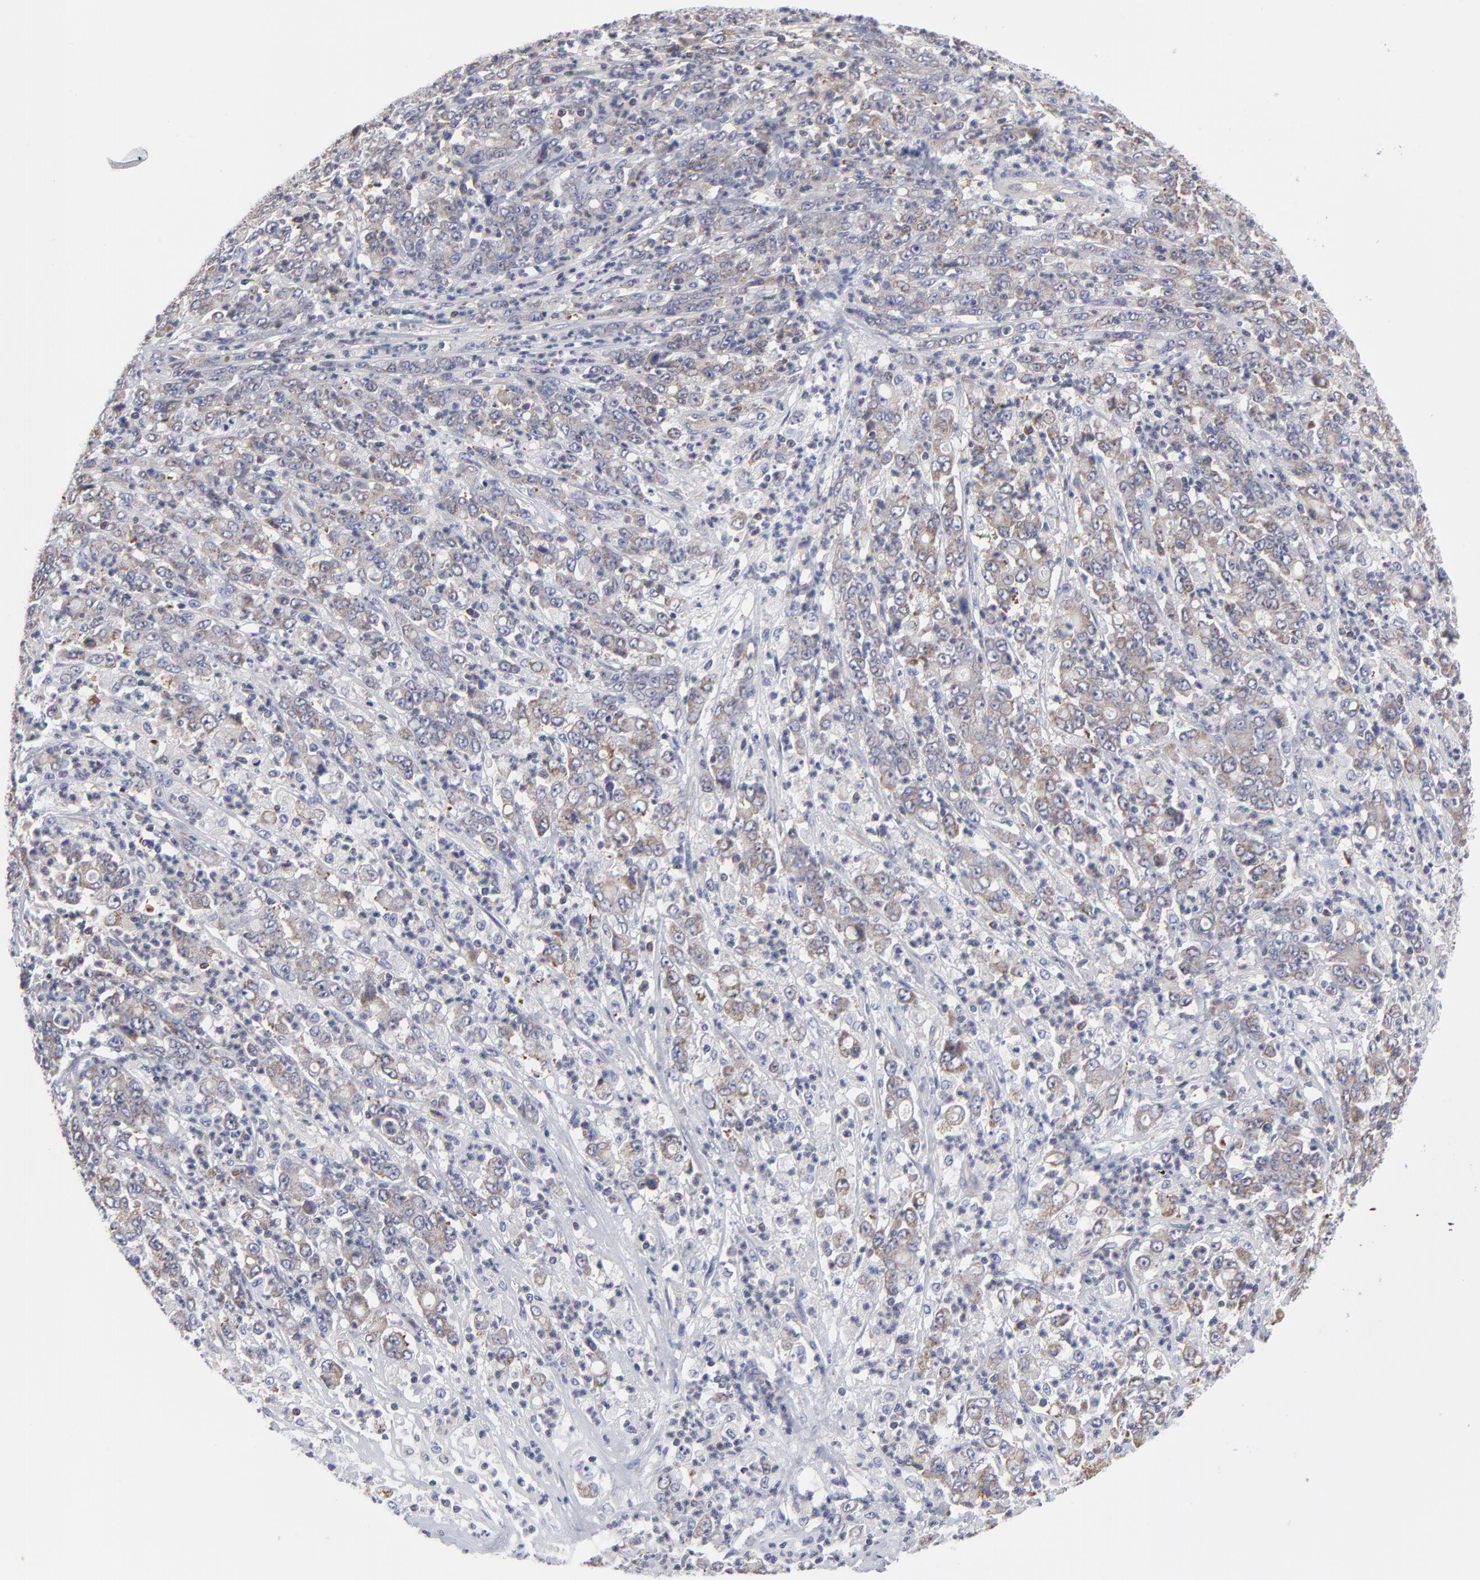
{"staining": {"intensity": "weak", "quantity": "<25%", "location": "cytoplasmic/membranous"}, "tissue": "stomach cancer", "cell_type": "Tumor cells", "image_type": "cancer", "snomed": [{"axis": "morphology", "description": "Adenocarcinoma, NOS"}, {"axis": "topography", "description": "Stomach, lower"}], "caption": "Immunohistochemistry (IHC) of stomach adenocarcinoma shows no staining in tumor cells.", "gene": "NFKBIA", "patient": {"sex": "female", "age": 71}}